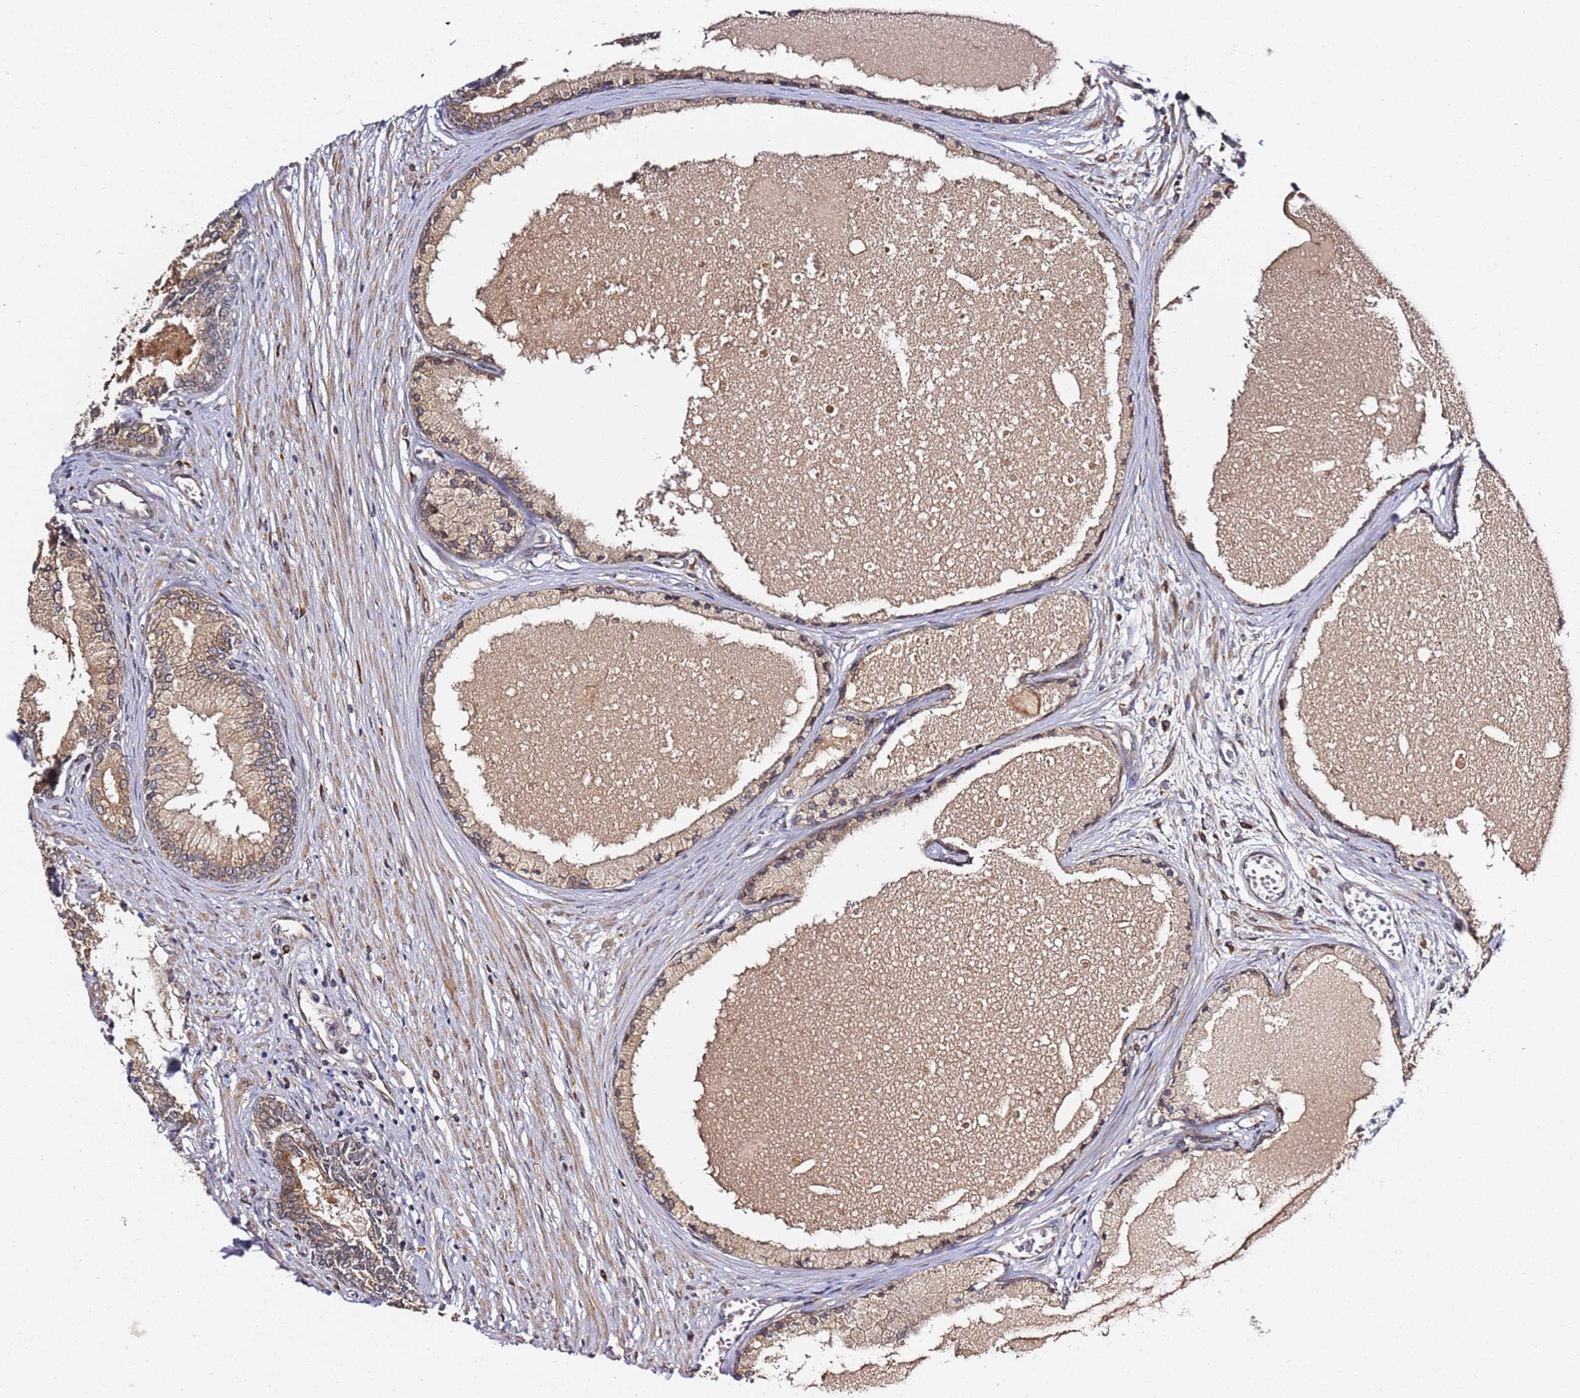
{"staining": {"intensity": "weak", "quantity": ">75%", "location": "cytoplasmic/membranous"}, "tissue": "prostate cancer", "cell_type": "Tumor cells", "image_type": "cancer", "snomed": [{"axis": "morphology", "description": "Adenocarcinoma, High grade"}, {"axis": "topography", "description": "Prostate"}], "caption": "High-magnification brightfield microscopy of prostate high-grade adenocarcinoma stained with DAB (3,3'-diaminobenzidine) (brown) and counterstained with hematoxylin (blue). tumor cells exhibit weak cytoplasmic/membranous positivity is present in approximately>75% of cells.", "gene": "PRKAB2", "patient": {"sex": "male", "age": 74}}